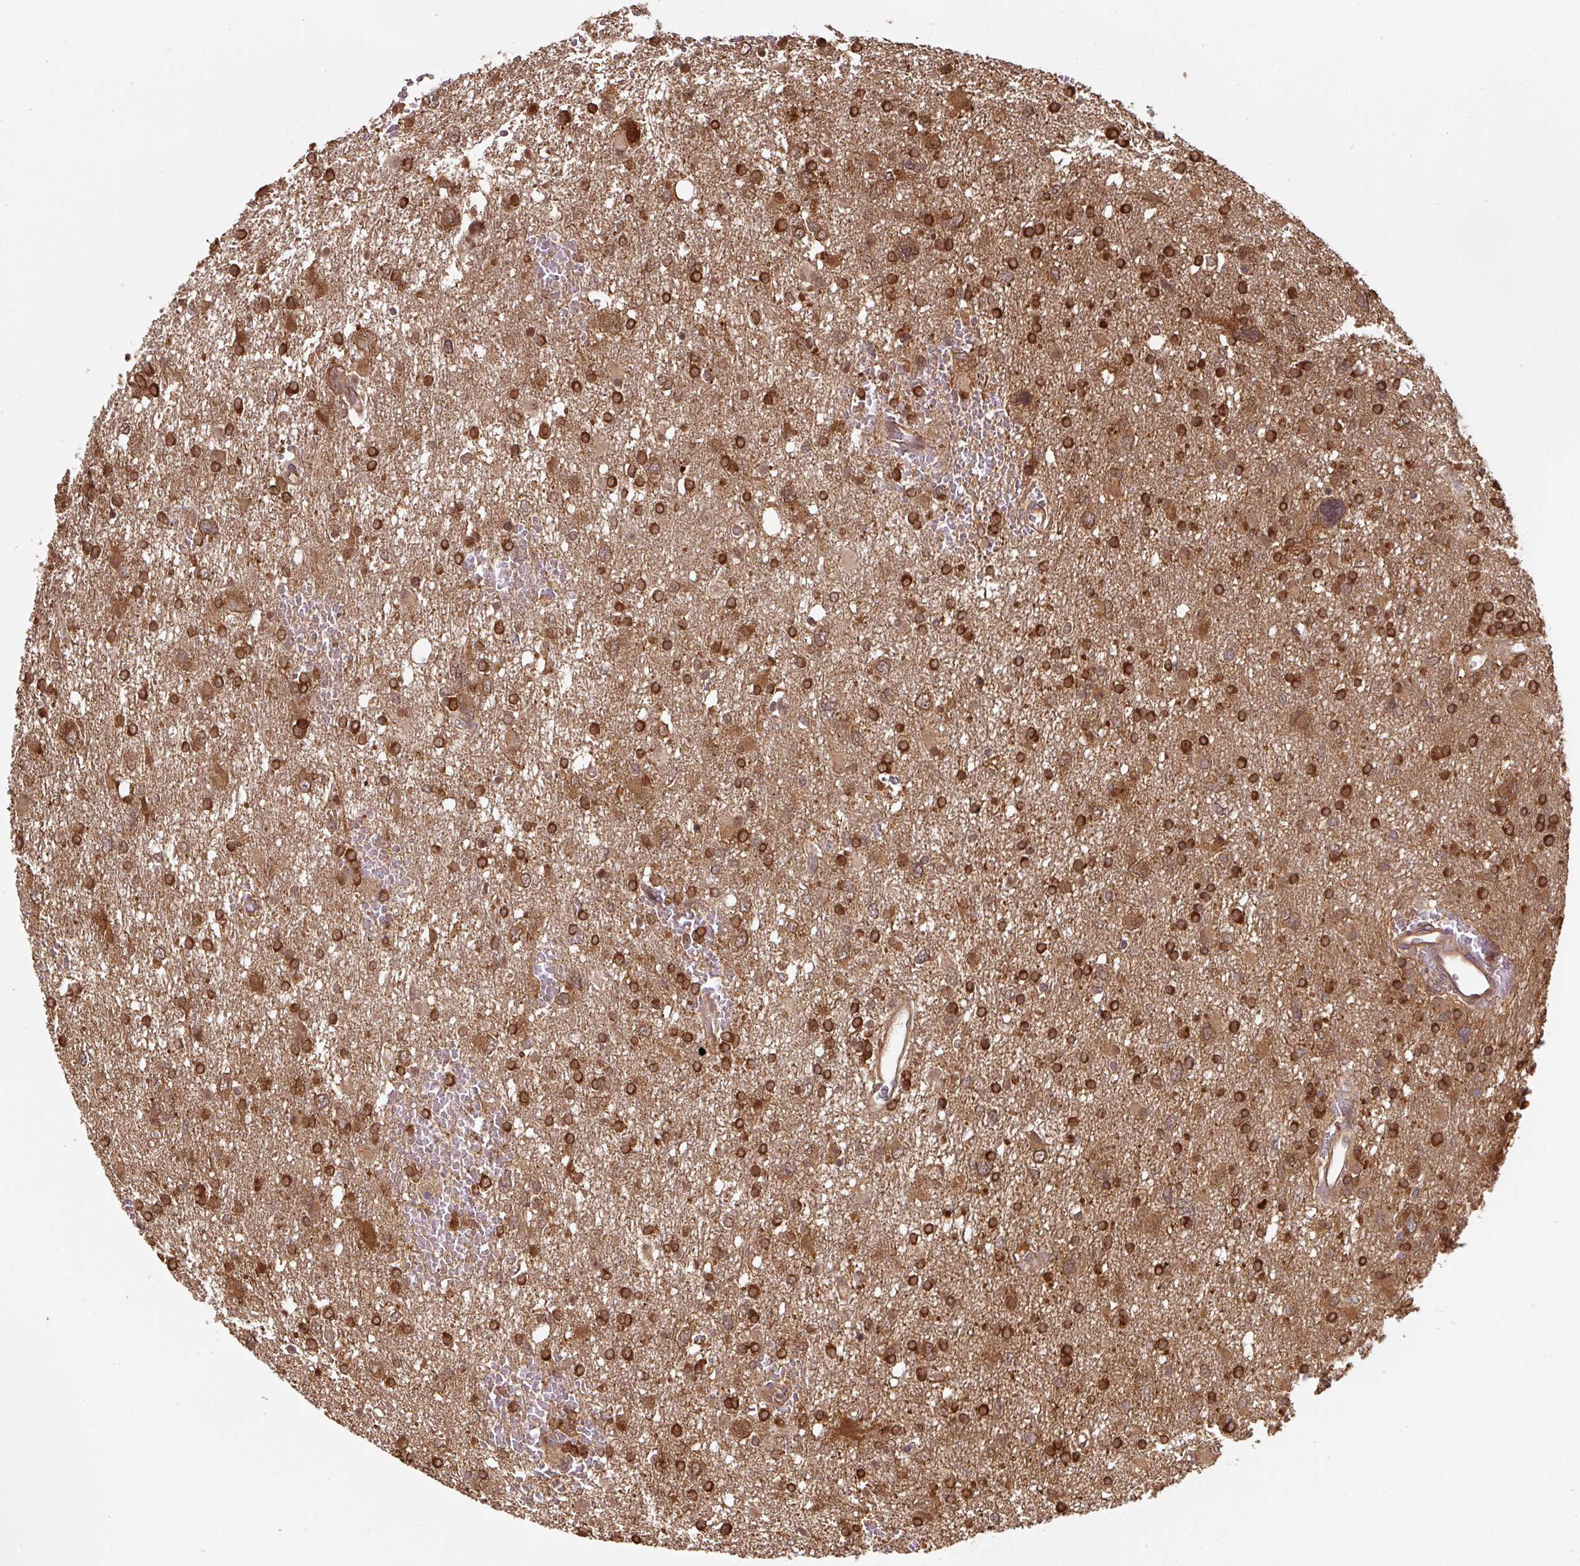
{"staining": {"intensity": "strong", "quantity": ">75%", "location": "cytoplasmic/membranous"}, "tissue": "glioma", "cell_type": "Tumor cells", "image_type": "cancer", "snomed": [{"axis": "morphology", "description": "Glioma, malignant, High grade"}, {"axis": "topography", "description": "Brain"}], "caption": "Protein expression analysis of human glioma reveals strong cytoplasmic/membranous staining in about >75% of tumor cells.", "gene": "ST13", "patient": {"sex": "male", "age": 61}}